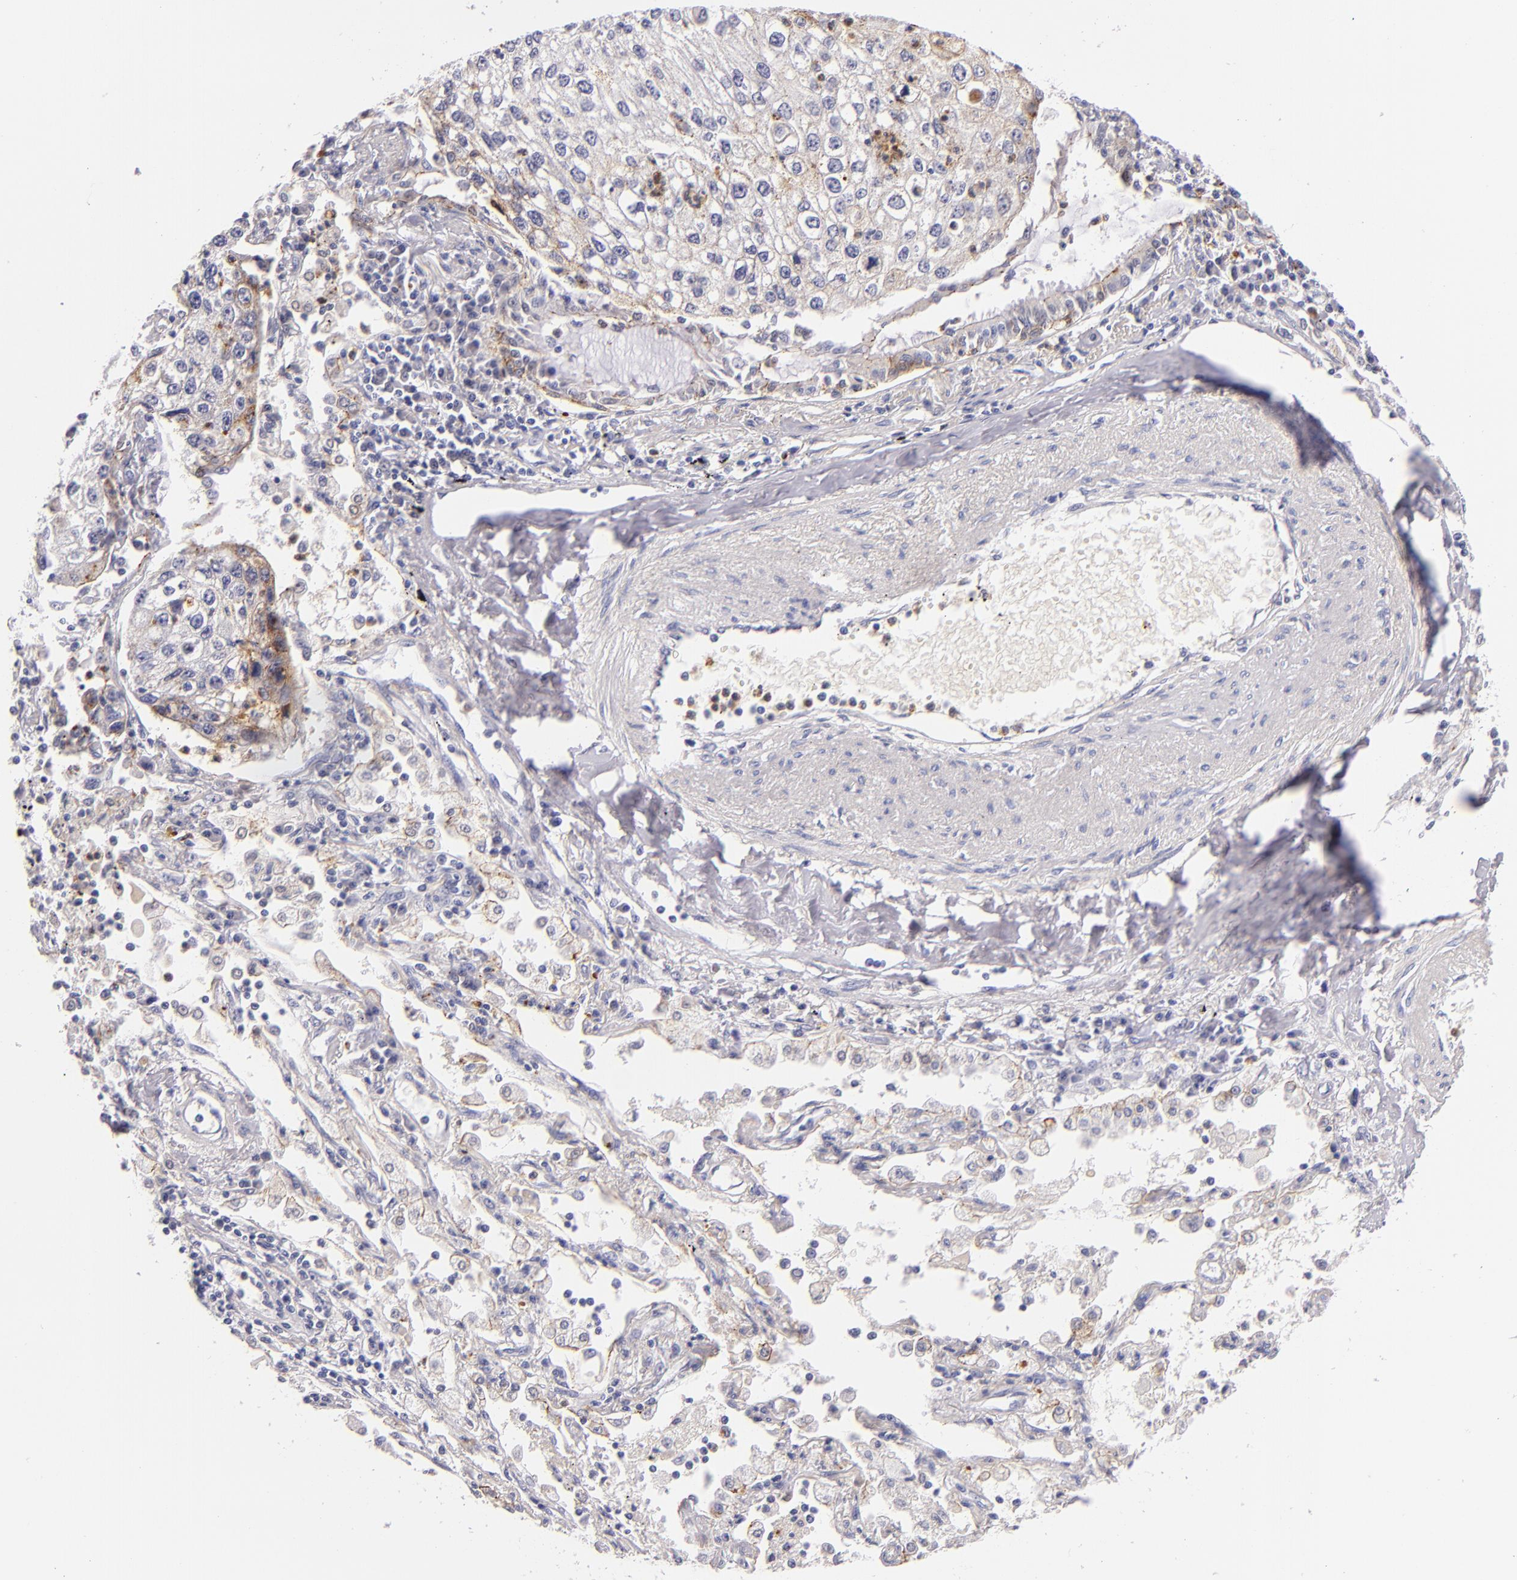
{"staining": {"intensity": "weak", "quantity": "<25%", "location": "cytoplasmic/membranous"}, "tissue": "lung cancer", "cell_type": "Tumor cells", "image_type": "cancer", "snomed": [{"axis": "morphology", "description": "Squamous cell carcinoma, NOS"}, {"axis": "topography", "description": "Lung"}], "caption": "Tumor cells are negative for brown protein staining in lung cancer (squamous cell carcinoma). Brightfield microscopy of immunohistochemistry (IHC) stained with DAB (3,3'-diaminobenzidine) (brown) and hematoxylin (blue), captured at high magnification.", "gene": "CDH3", "patient": {"sex": "male", "age": 75}}